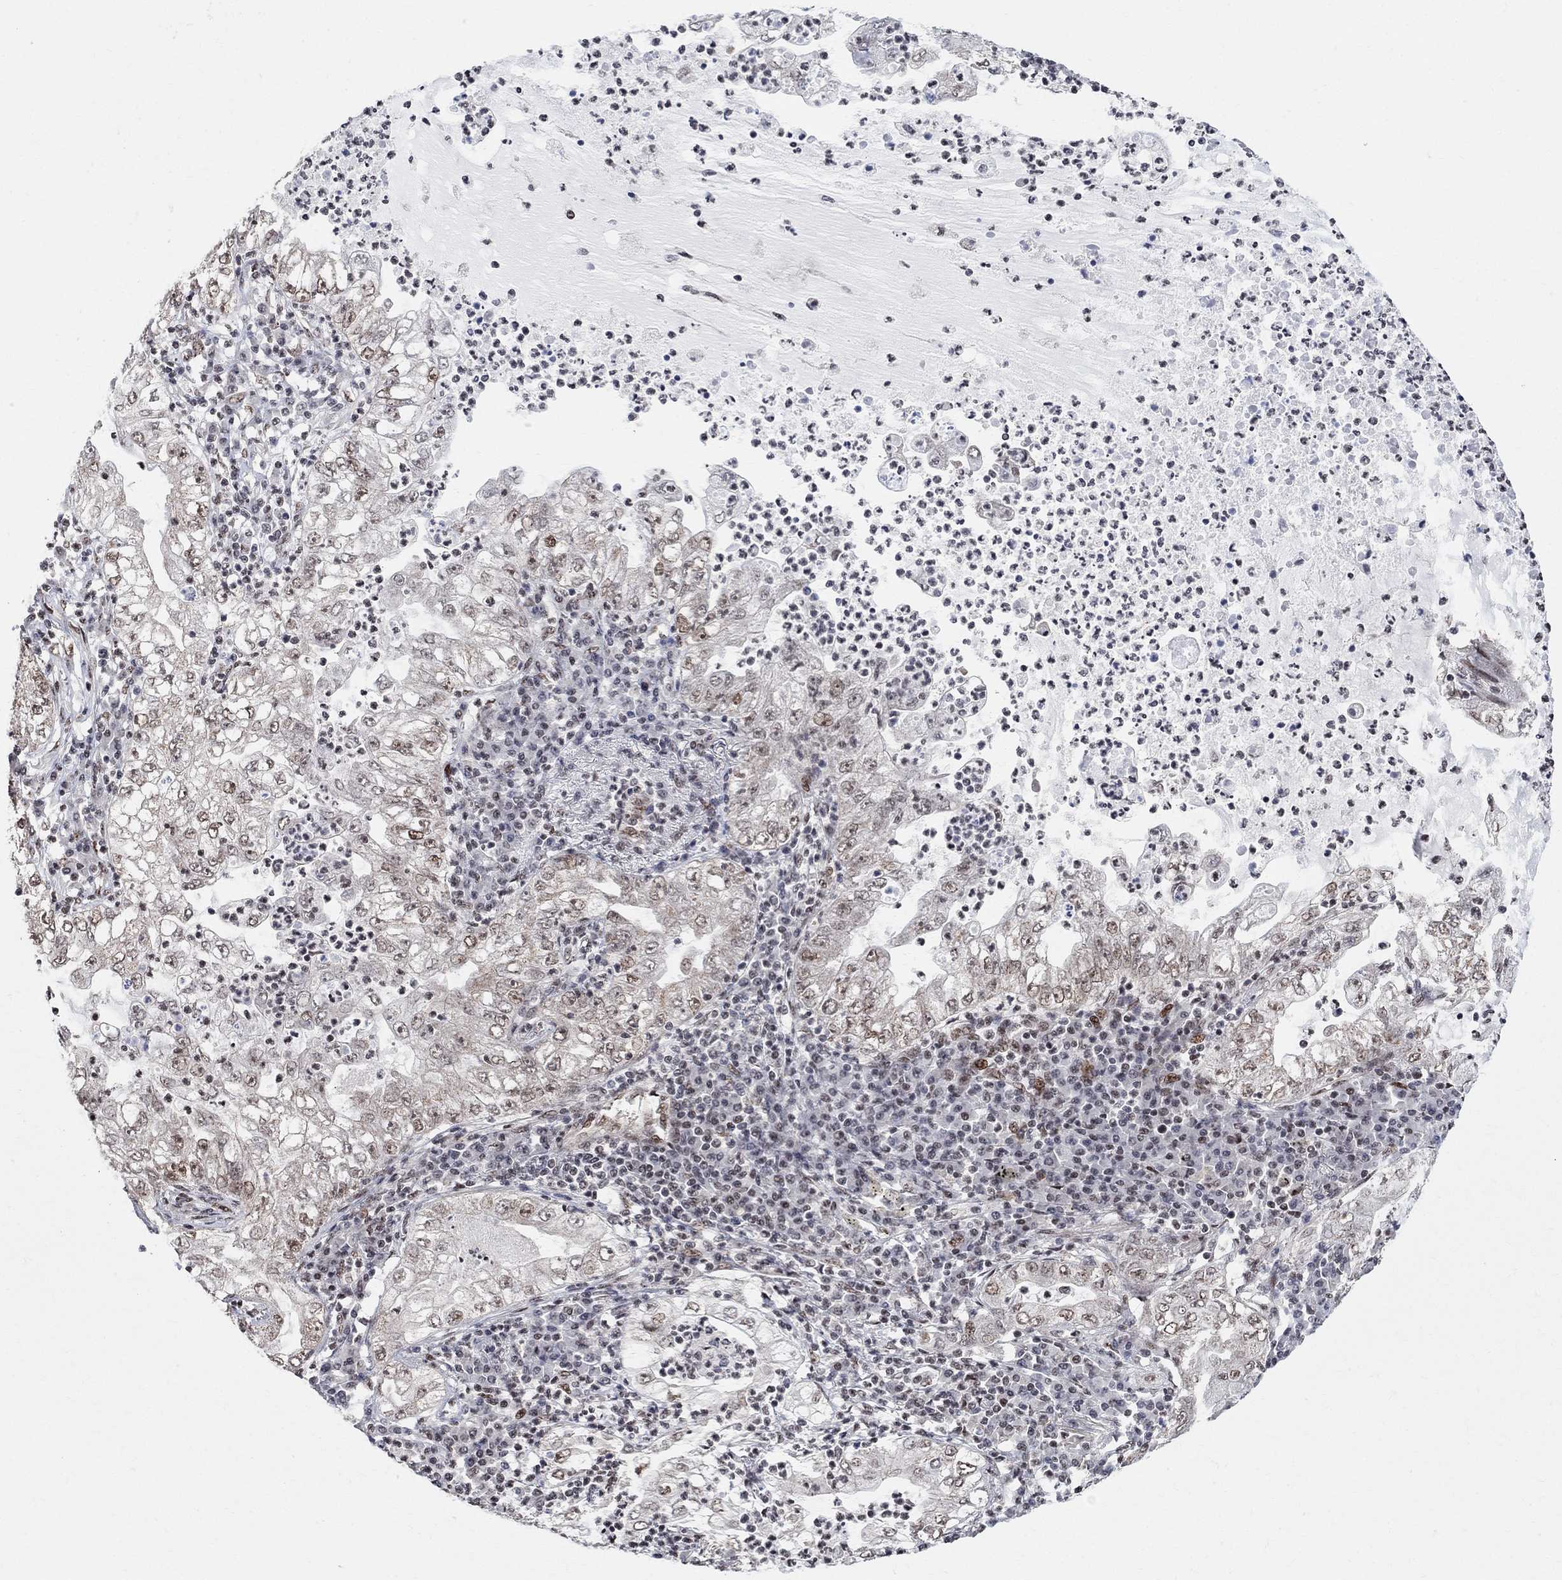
{"staining": {"intensity": "moderate", "quantity": "<25%", "location": "nuclear"}, "tissue": "lung cancer", "cell_type": "Tumor cells", "image_type": "cancer", "snomed": [{"axis": "morphology", "description": "Adenocarcinoma, NOS"}, {"axis": "topography", "description": "Lung"}], "caption": "Tumor cells show low levels of moderate nuclear staining in approximately <25% of cells in lung cancer (adenocarcinoma).", "gene": "E4F1", "patient": {"sex": "female", "age": 73}}